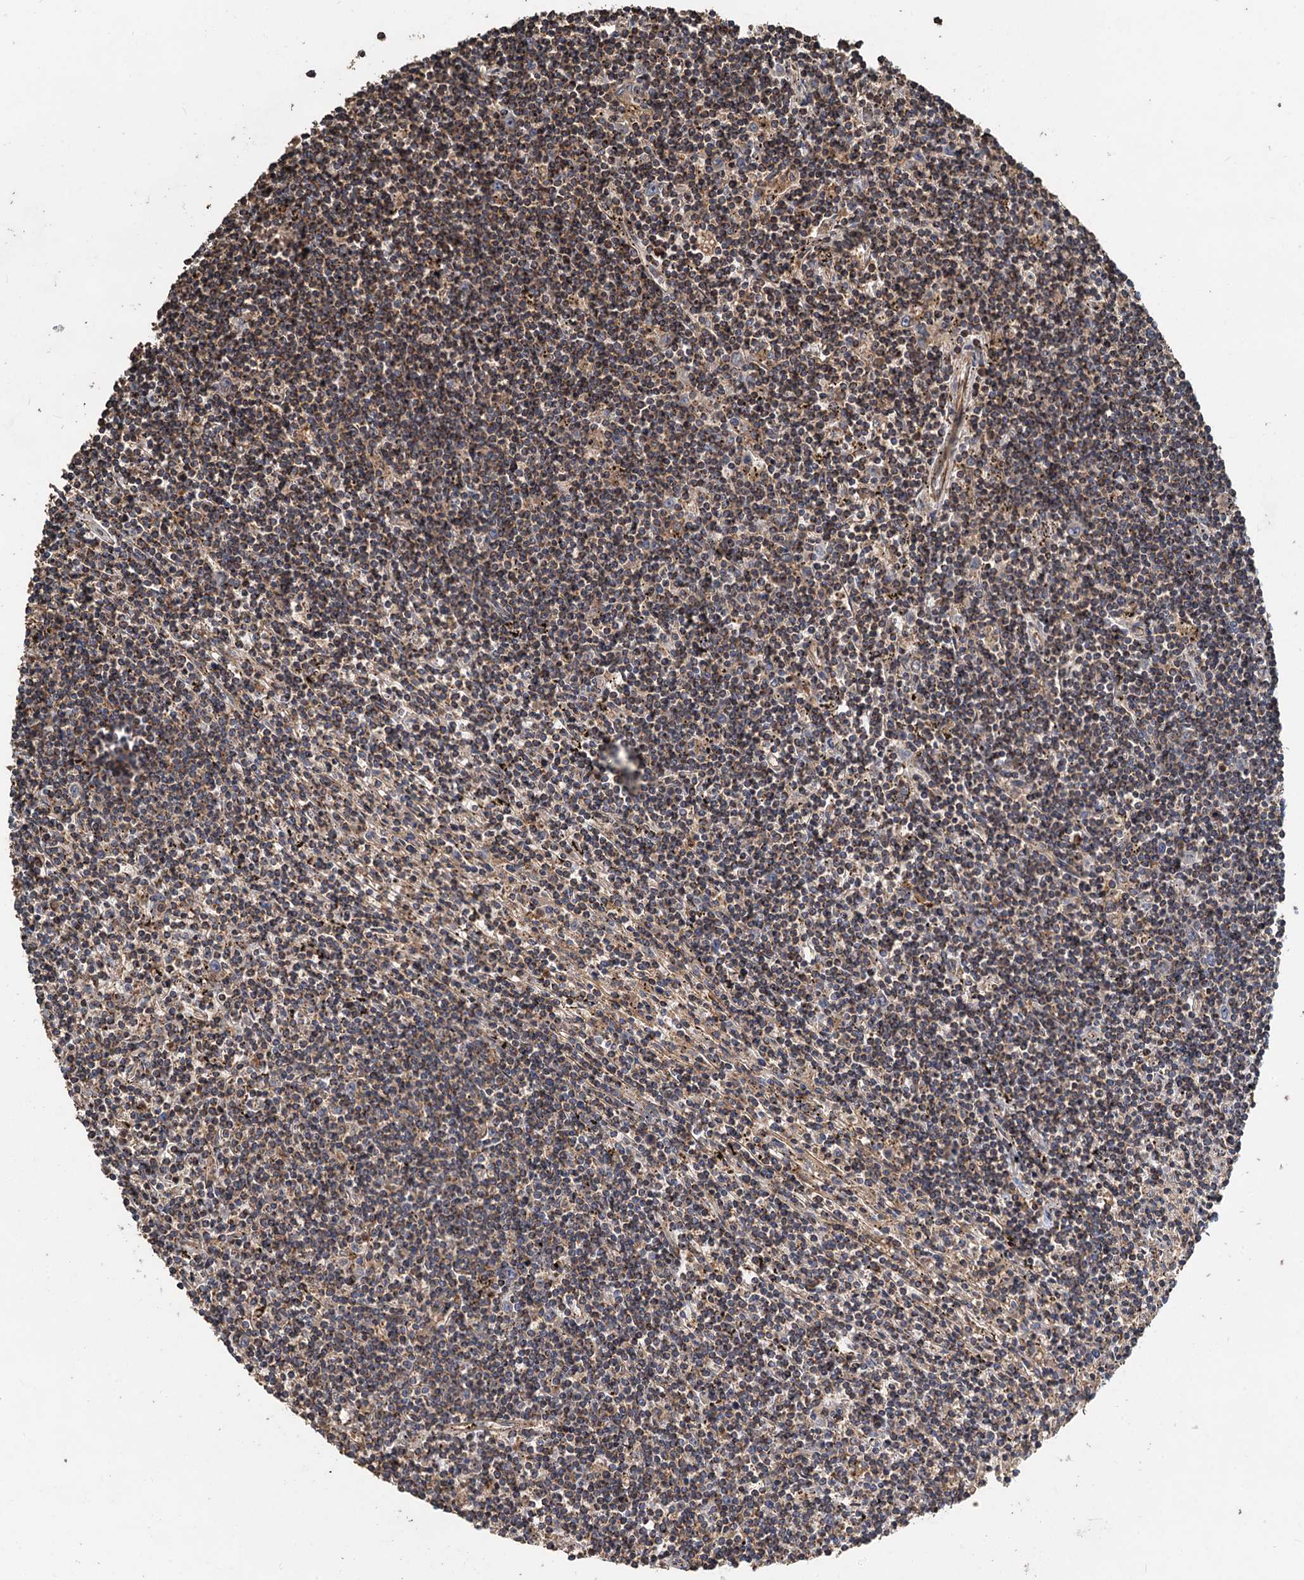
{"staining": {"intensity": "moderate", "quantity": ">75%", "location": "cytoplasmic/membranous"}, "tissue": "lymphoma", "cell_type": "Tumor cells", "image_type": "cancer", "snomed": [{"axis": "morphology", "description": "Malignant lymphoma, non-Hodgkin's type, Low grade"}, {"axis": "topography", "description": "Spleen"}], "caption": "This is a photomicrograph of IHC staining of malignant lymphoma, non-Hodgkin's type (low-grade), which shows moderate expression in the cytoplasmic/membranous of tumor cells.", "gene": "SDS", "patient": {"sex": "male", "age": 76}}